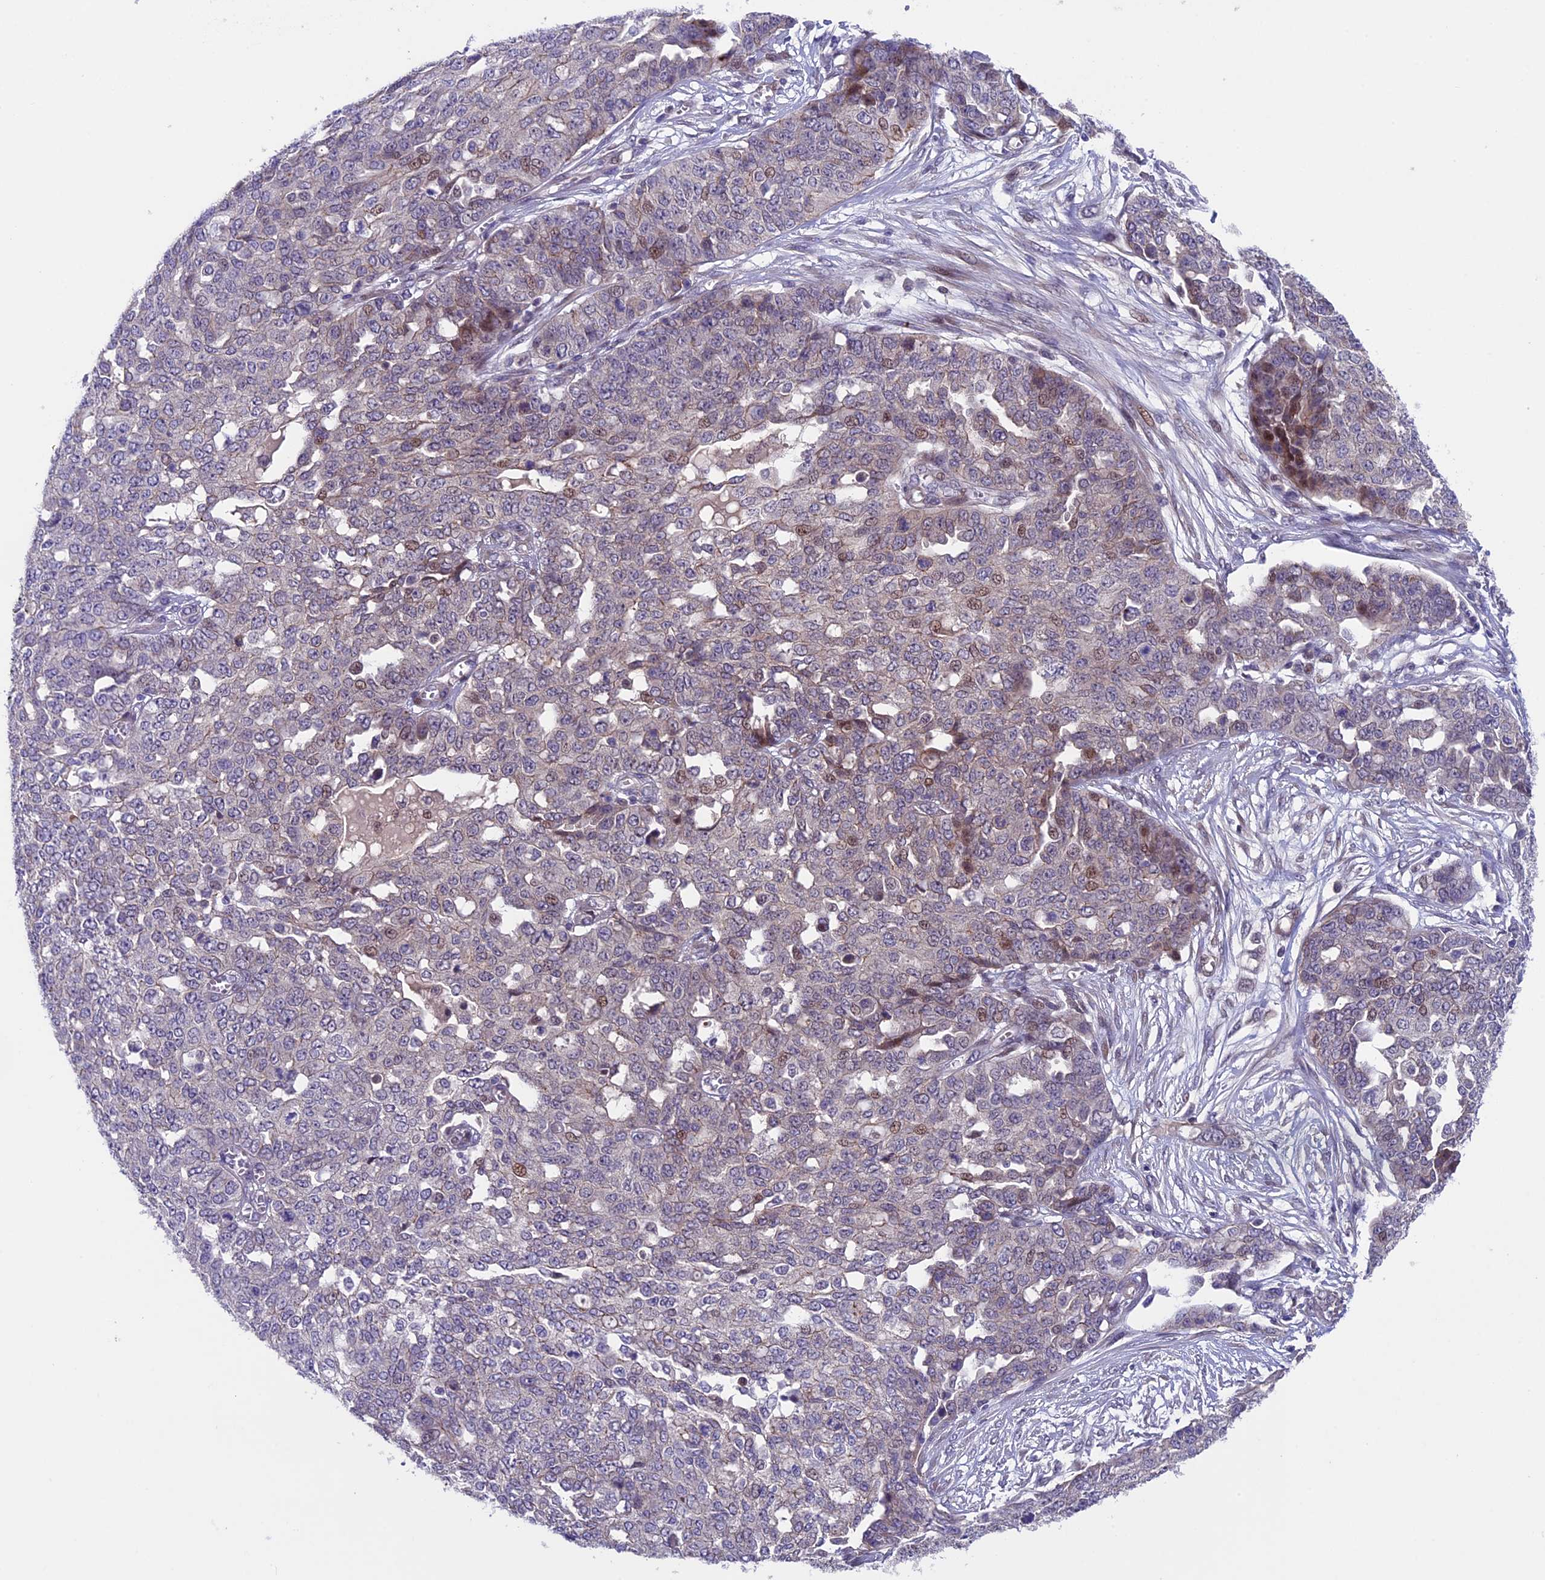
{"staining": {"intensity": "moderate", "quantity": "<25%", "location": "cytoplasmic/membranous"}, "tissue": "ovarian cancer", "cell_type": "Tumor cells", "image_type": "cancer", "snomed": [{"axis": "morphology", "description": "Cystadenocarcinoma, serous, NOS"}, {"axis": "topography", "description": "Soft tissue"}, {"axis": "topography", "description": "Ovary"}], "caption": "Immunohistochemistry (DAB) staining of human ovarian cancer (serous cystadenocarcinoma) demonstrates moderate cytoplasmic/membranous protein positivity in approximately <25% of tumor cells. (DAB = brown stain, brightfield microscopy at high magnification).", "gene": "SIPA1L3", "patient": {"sex": "female", "age": 57}}